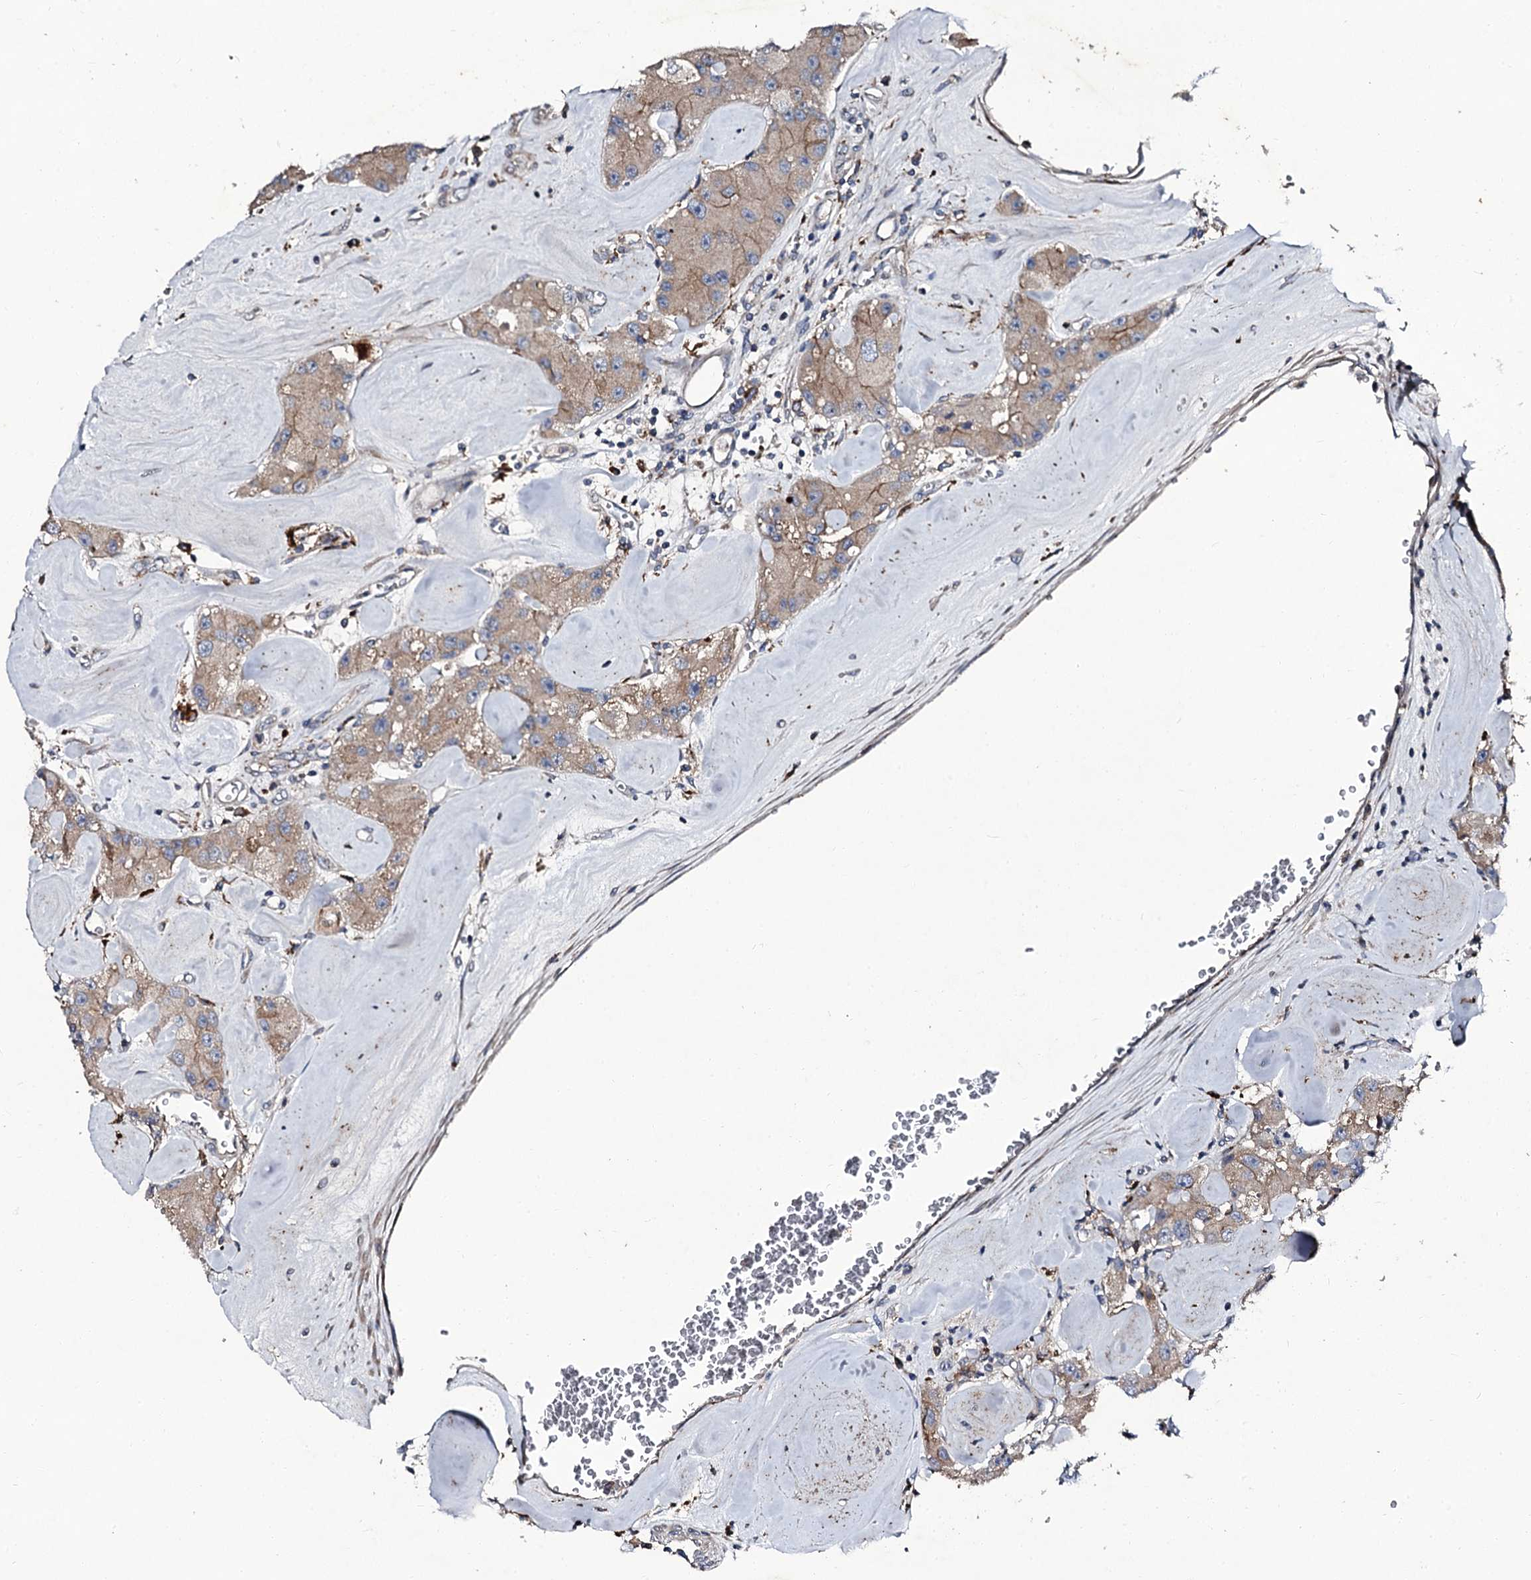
{"staining": {"intensity": "weak", "quantity": ">75%", "location": "cytoplasmic/membranous"}, "tissue": "carcinoid", "cell_type": "Tumor cells", "image_type": "cancer", "snomed": [{"axis": "morphology", "description": "Carcinoid, malignant, NOS"}, {"axis": "topography", "description": "Pancreas"}], "caption": "Protein expression analysis of human malignant carcinoid reveals weak cytoplasmic/membranous staining in approximately >75% of tumor cells. The staining is performed using DAB brown chromogen to label protein expression. The nuclei are counter-stained blue using hematoxylin.", "gene": "LRRC28", "patient": {"sex": "male", "age": 41}}